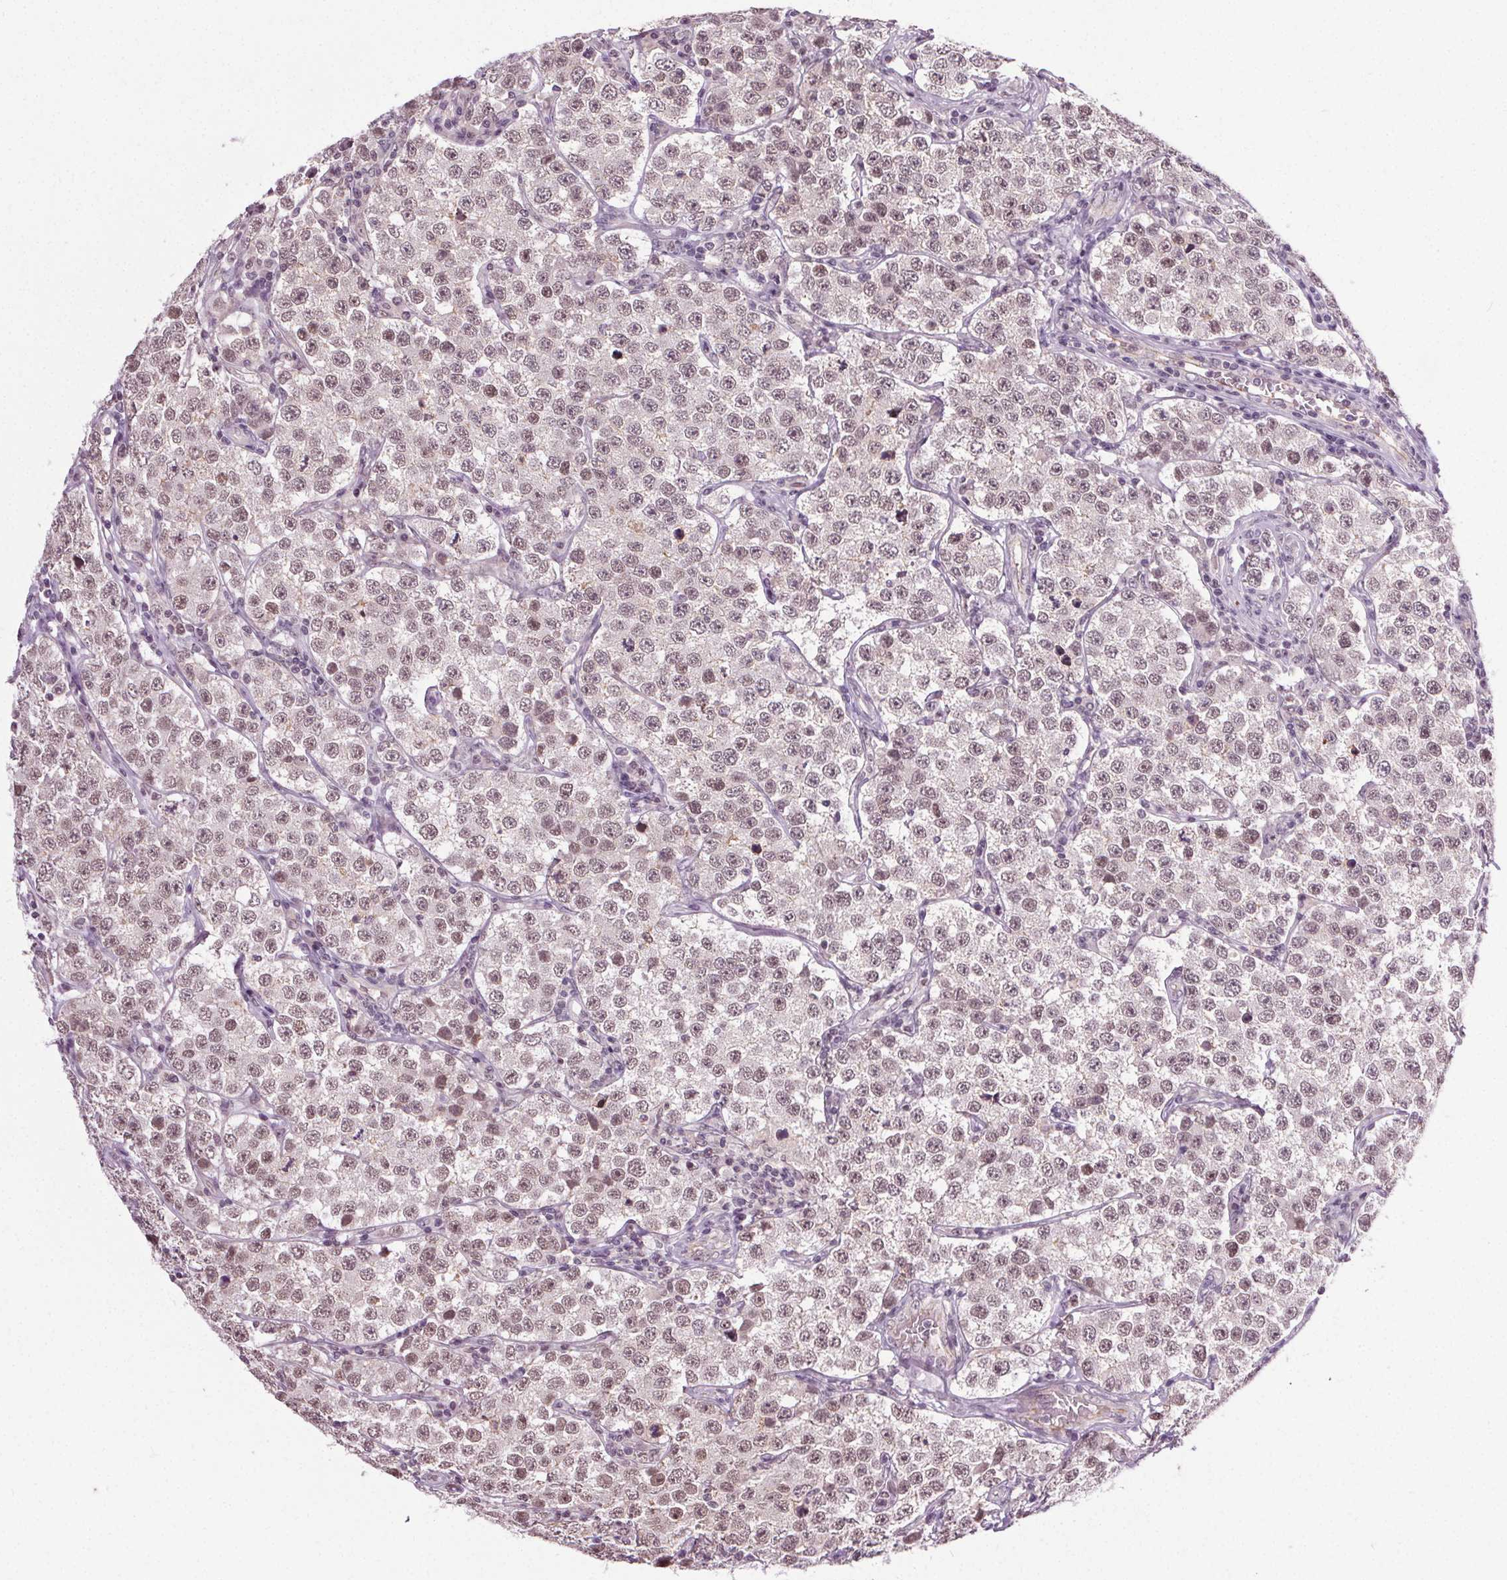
{"staining": {"intensity": "moderate", "quantity": ">75%", "location": "nuclear"}, "tissue": "testis cancer", "cell_type": "Tumor cells", "image_type": "cancer", "snomed": [{"axis": "morphology", "description": "Seminoma, NOS"}, {"axis": "topography", "description": "Testis"}], "caption": "A photomicrograph of seminoma (testis) stained for a protein exhibits moderate nuclear brown staining in tumor cells.", "gene": "MED6", "patient": {"sex": "male", "age": 34}}